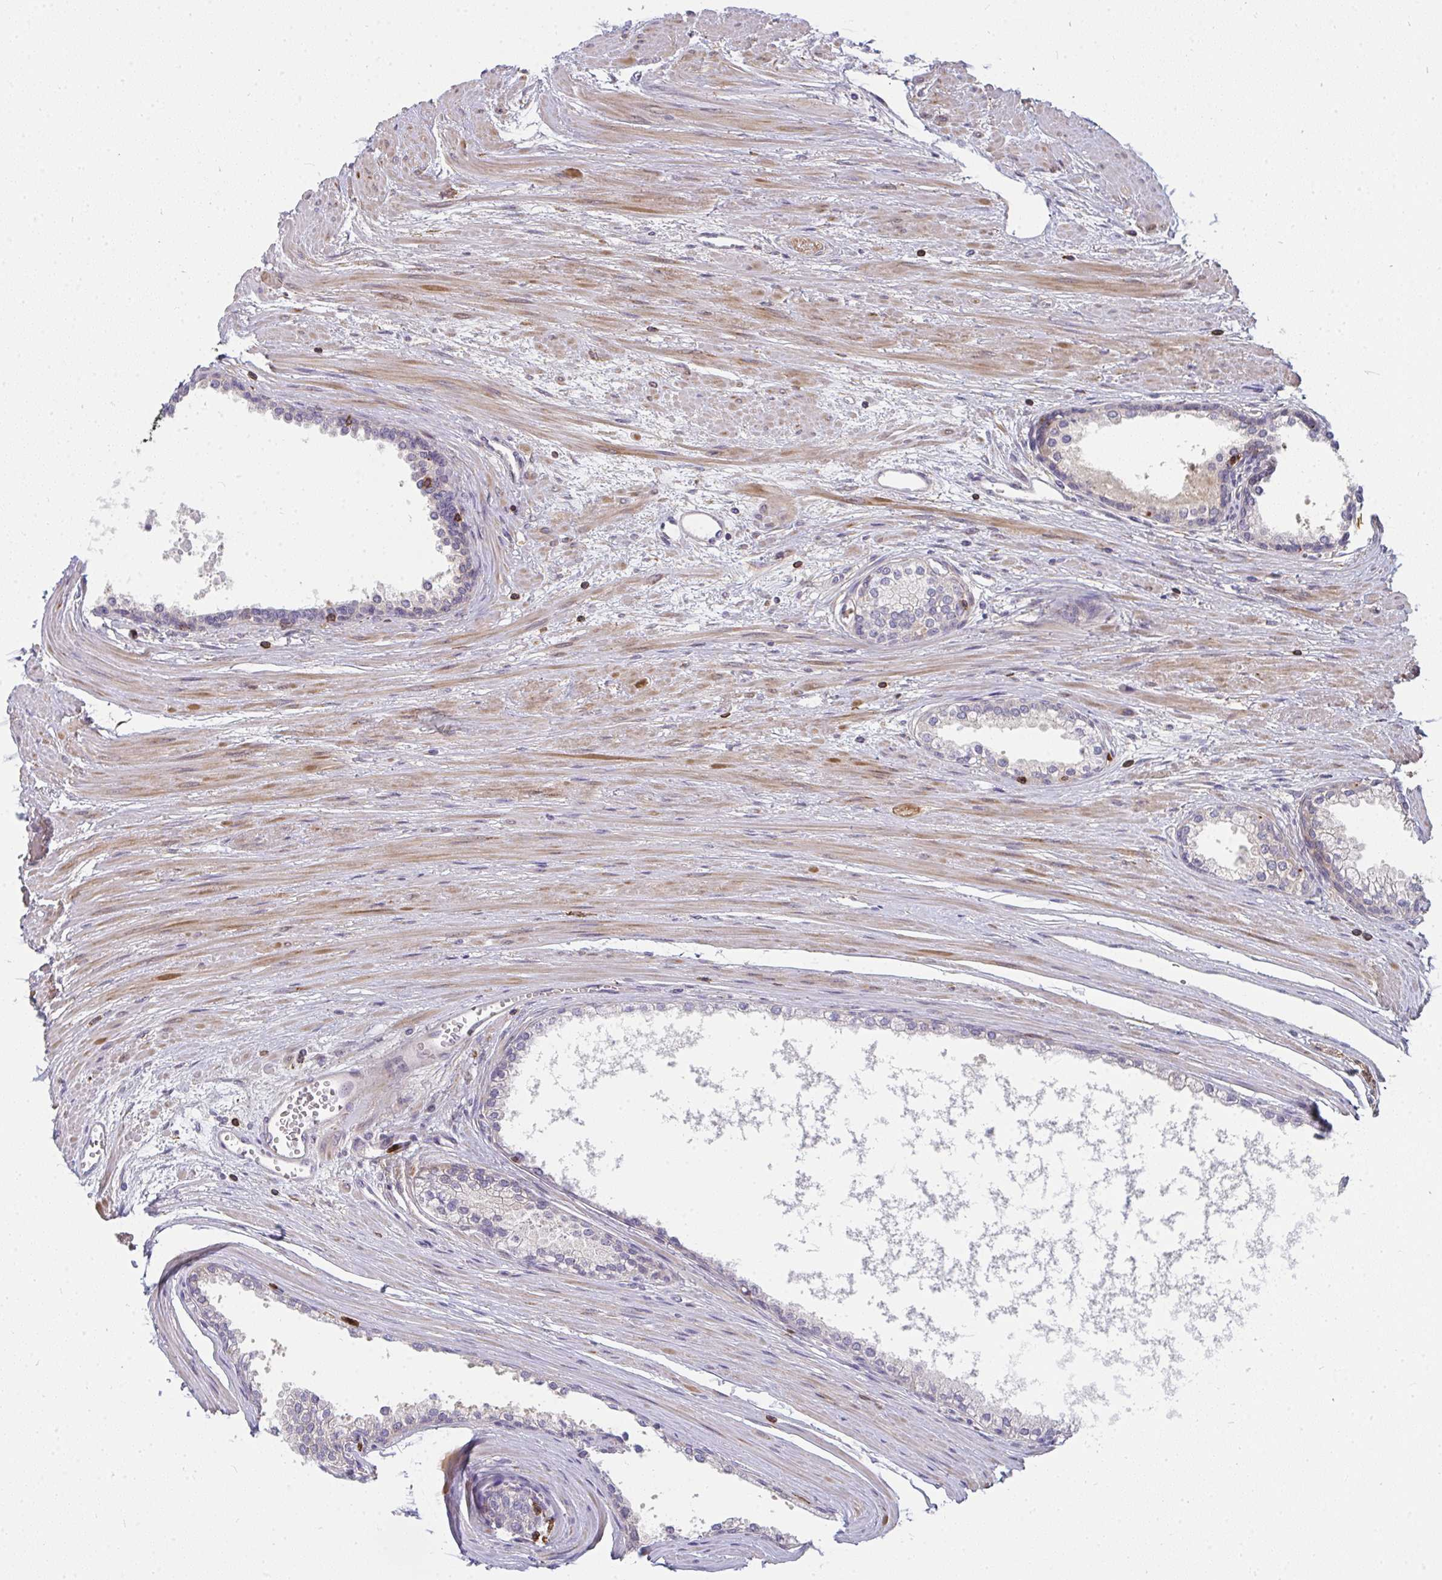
{"staining": {"intensity": "negative", "quantity": "none", "location": "none"}, "tissue": "prostate cancer", "cell_type": "Tumor cells", "image_type": "cancer", "snomed": [{"axis": "morphology", "description": "Adenocarcinoma, Medium grade"}, {"axis": "topography", "description": "Prostate"}], "caption": "High magnification brightfield microscopy of prostate adenocarcinoma (medium-grade) stained with DAB (brown) and counterstained with hematoxylin (blue): tumor cells show no significant staining.", "gene": "CSF3R", "patient": {"sex": "male", "age": 57}}